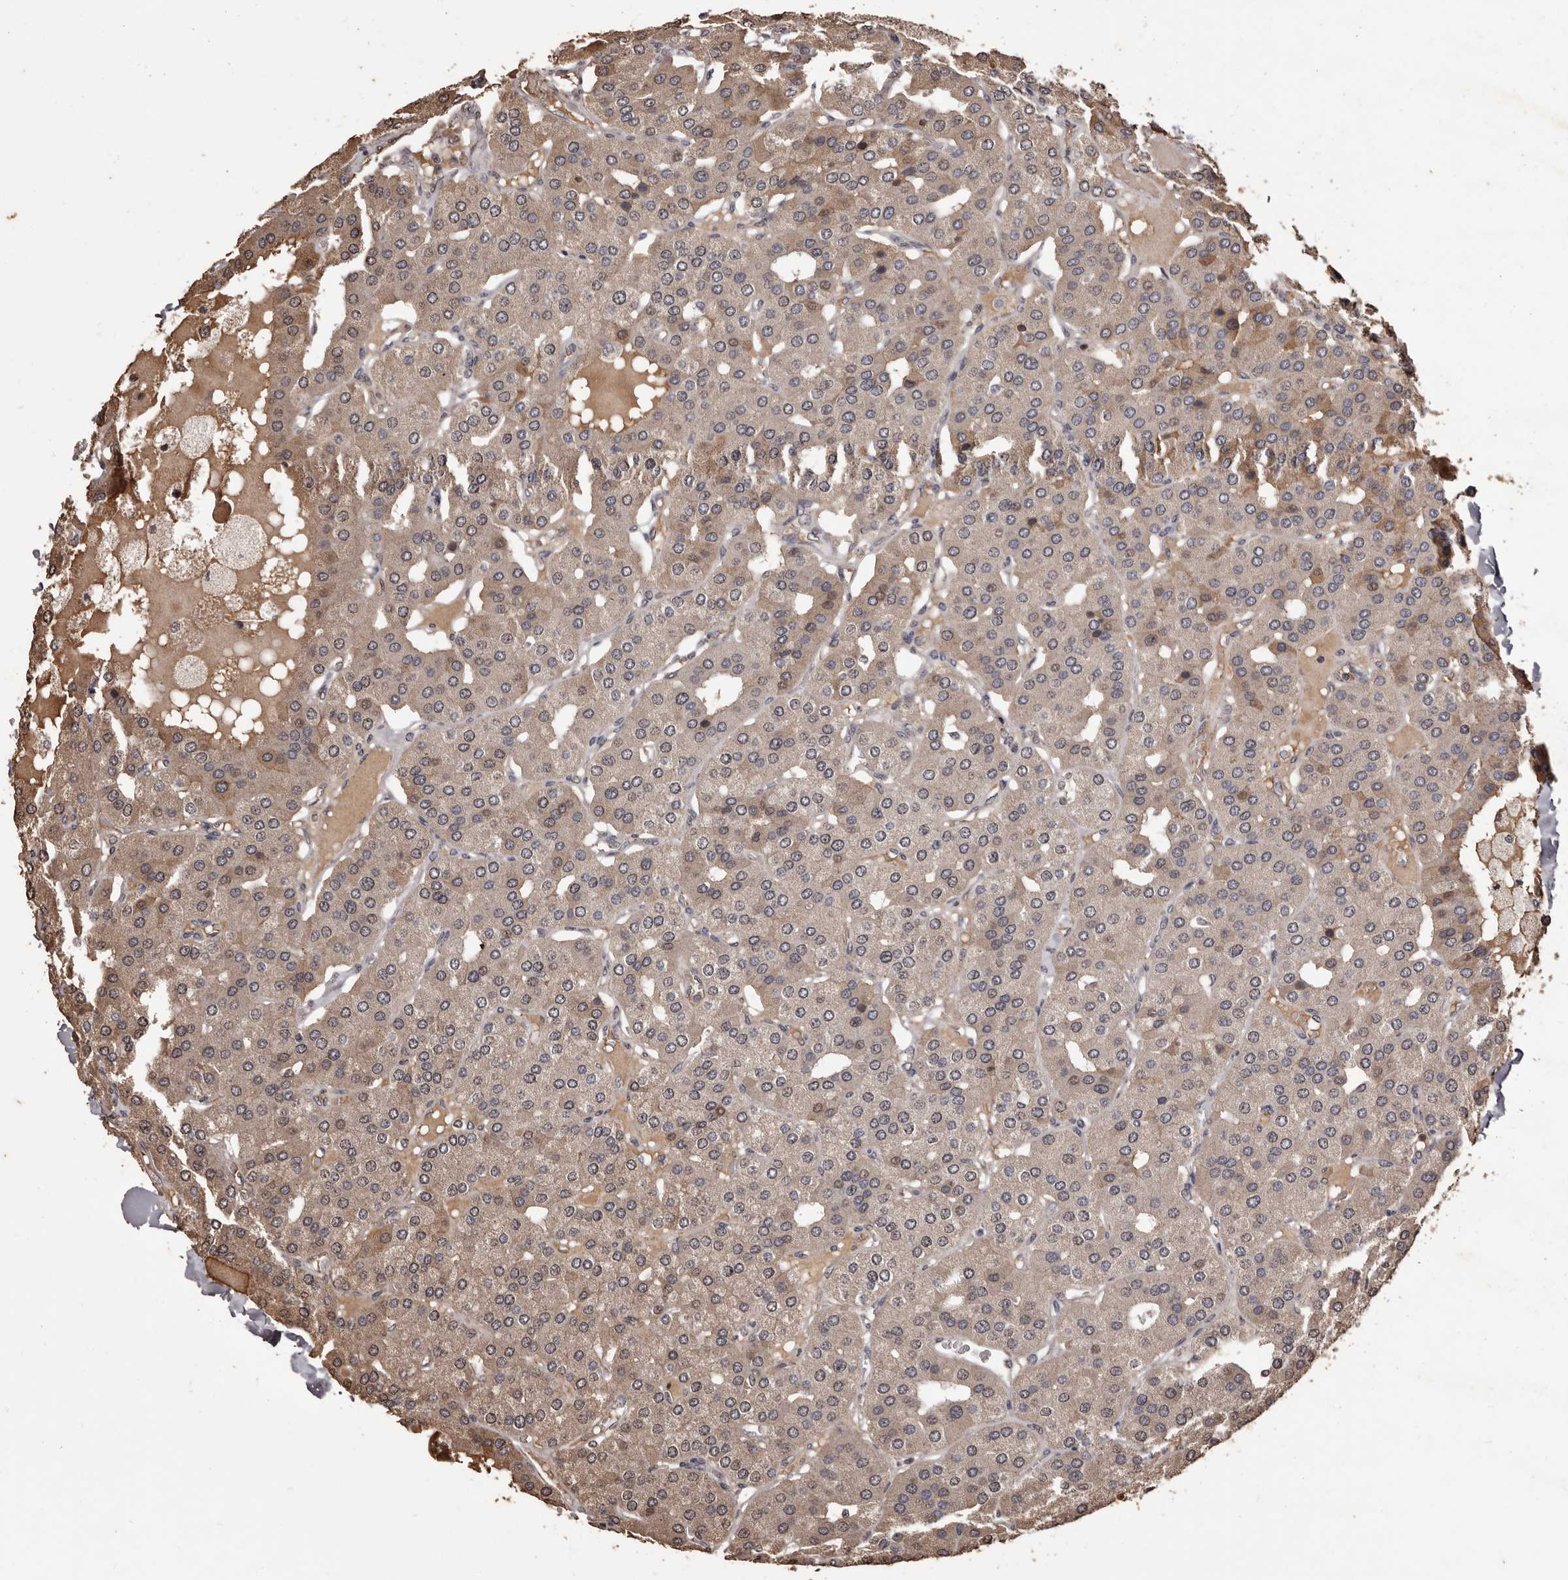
{"staining": {"intensity": "weak", "quantity": ">75%", "location": "cytoplasmic/membranous"}, "tissue": "parathyroid gland", "cell_type": "Glandular cells", "image_type": "normal", "snomed": [{"axis": "morphology", "description": "Normal tissue, NOS"}, {"axis": "morphology", "description": "Adenoma, NOS"}, {"axis": "topography", "description": "Parathyroid gland"}], "caption": "An immunohistochemistry (IHC) micrograph of benign tissue is shown. Protein staining in brown labels weak cytoplasmic/membranous positivity in parathyroid gland within glandular cells. The staining was performed using DAB (3,3'-diaminobenzidine) to visualize the protein expression in brown, while the nuclei were stained in blue with hematoxylin (Magnification: 20x).", "gene": "NAV1", "patient": {"sex": "female", "age": 86}}